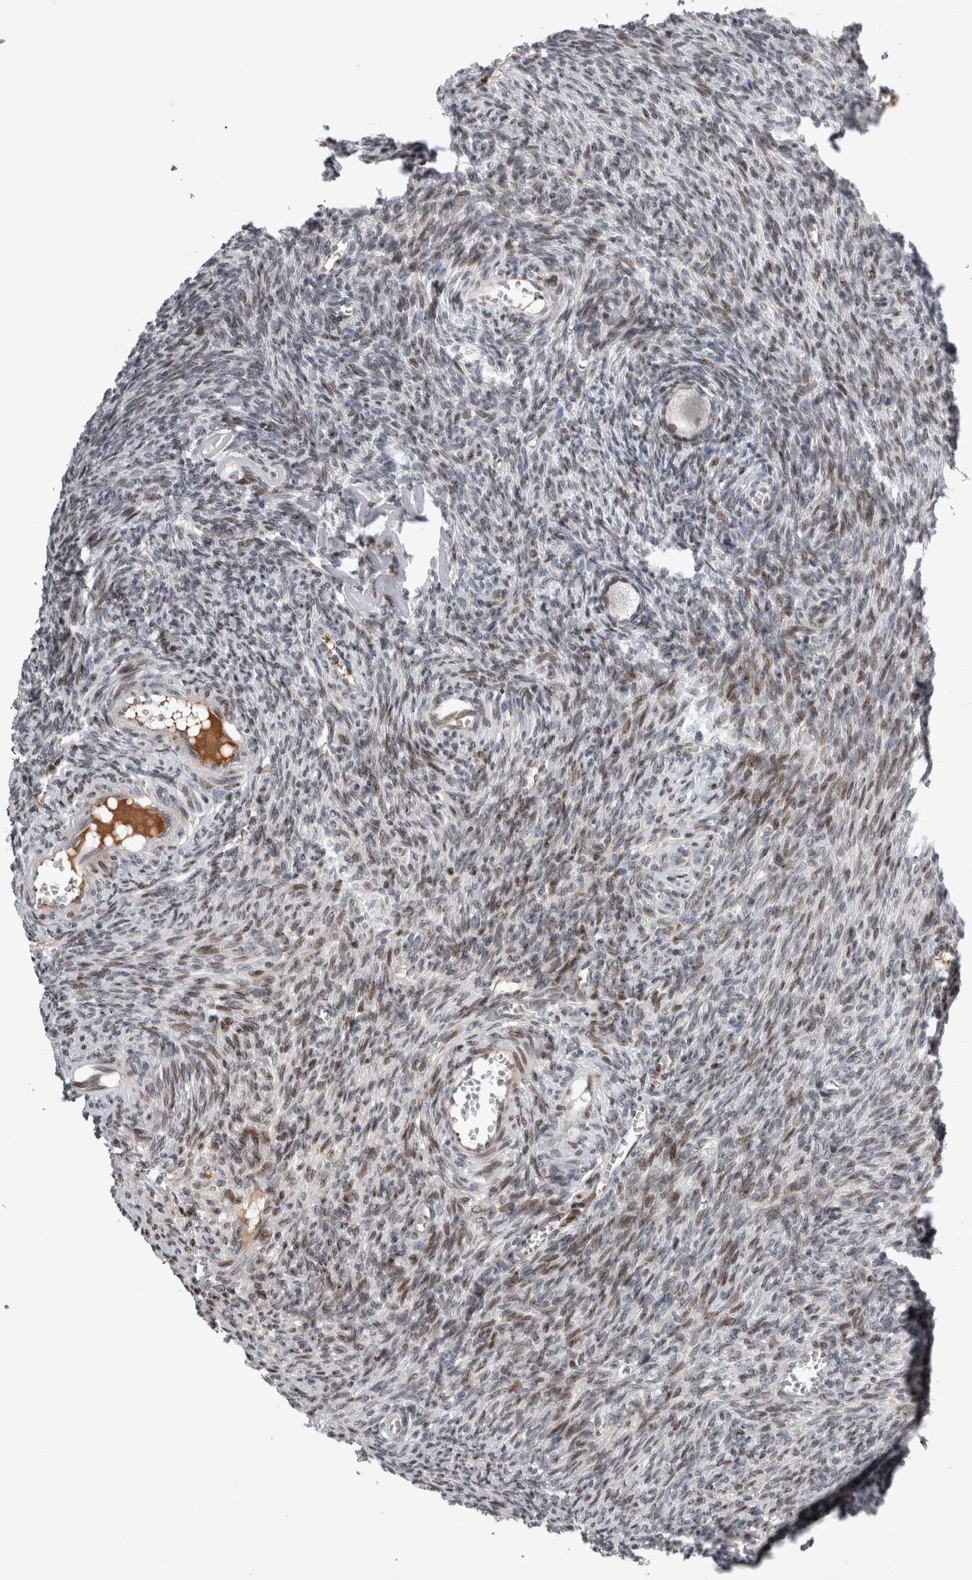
{"staining": {"intensity": "weak", "quantity": ">75%", "location": "nuclear"}, "tissue": "ovary", "cell_type": "Follicle cells", "image_type": "normal", "snomed": [{"axis": "morphology", "description": "Normal tissue, NOS"}, {"axis": "topography", "description": "Ovary"}], "caption": "IHC micrograph of benign ovary: human ovary stained using IHC demonstrates low levels of weak protein expression localized specifically in the nuclear of follicle cells, appearing as a nuclear brown color.", "gene": "DMTN", "patient": {"sex": "female", "age": 27}}